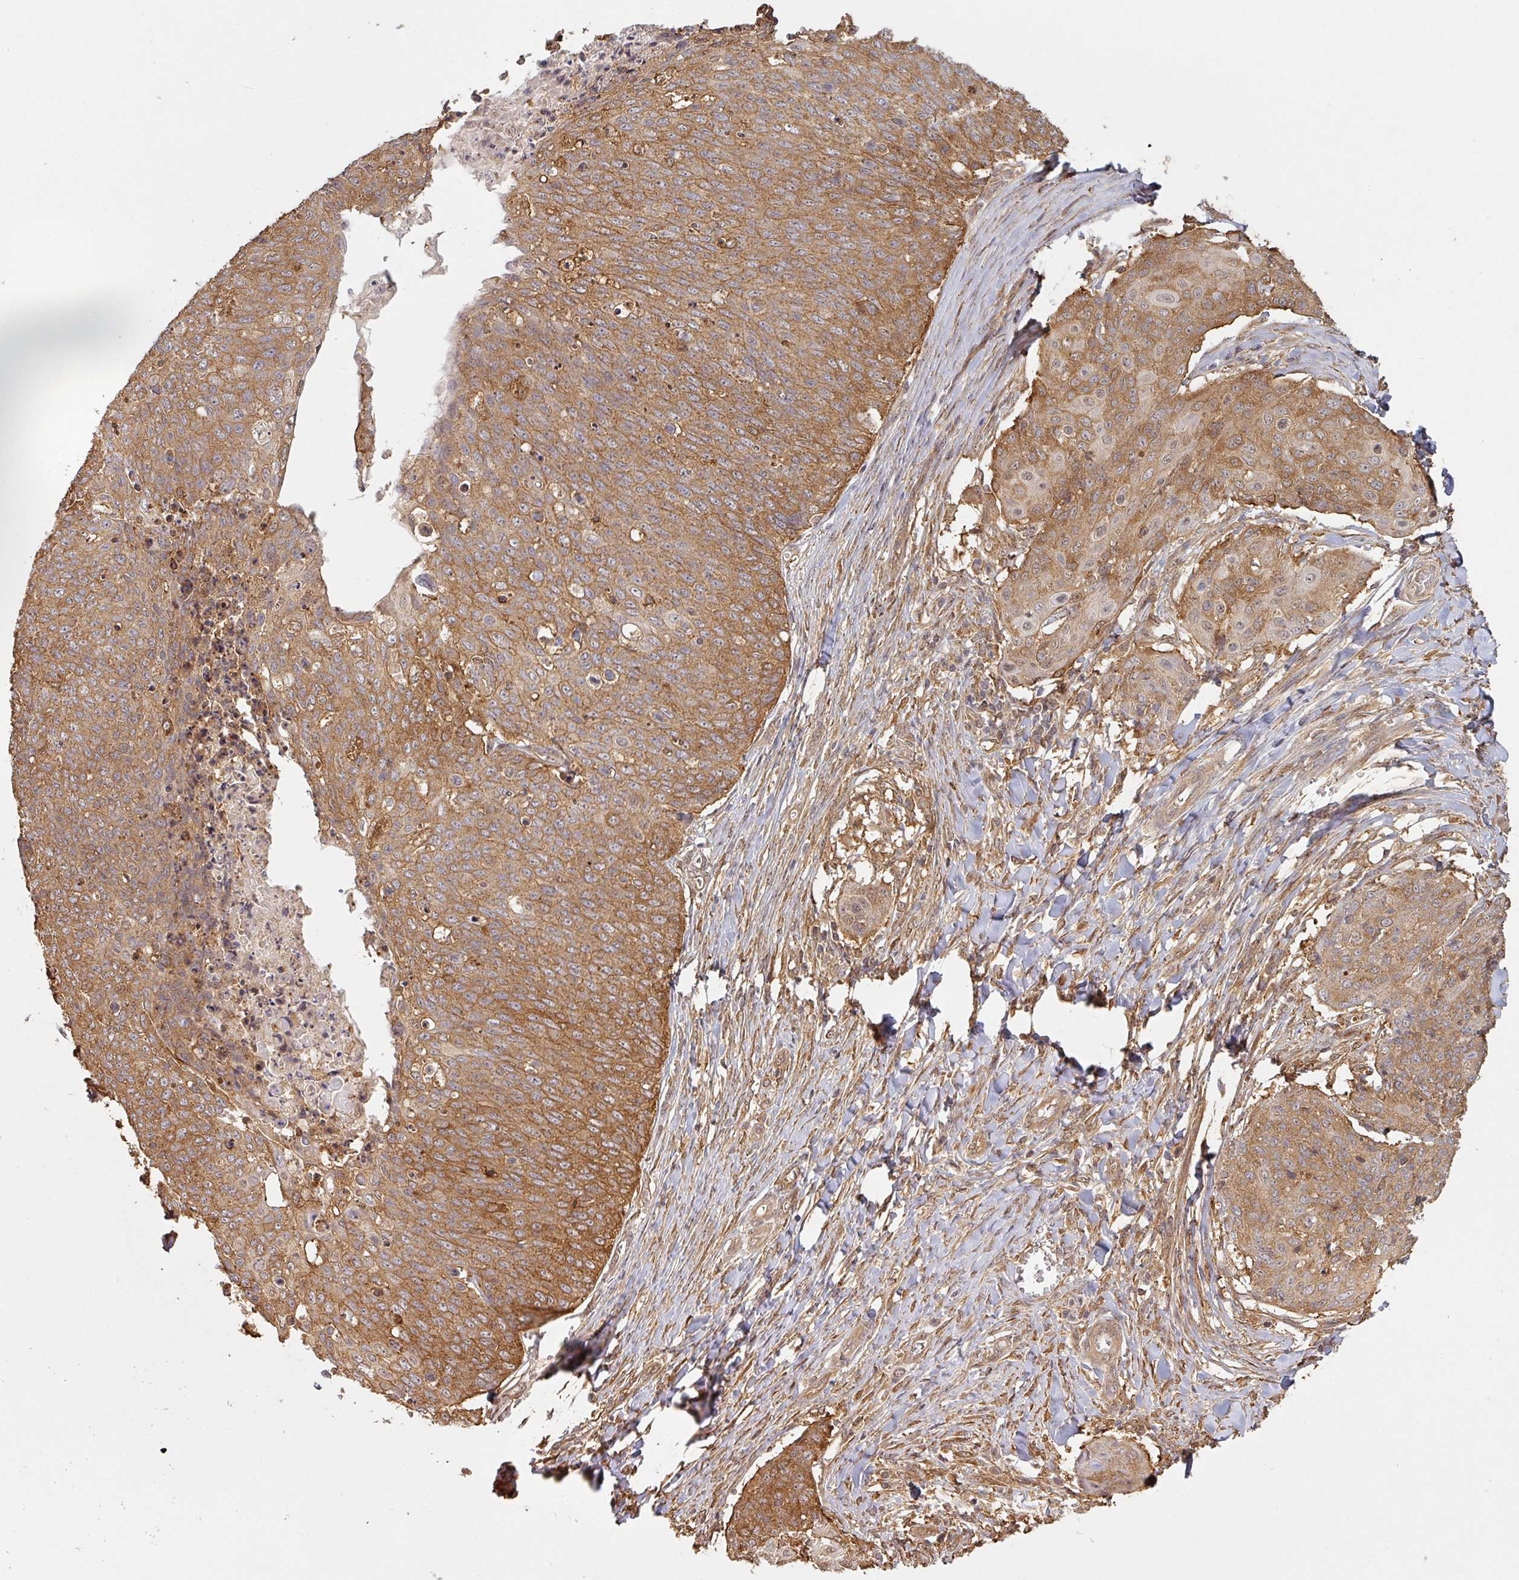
{"staining": {"intensity": "moderate", "quantity": ">75%", "location": "cytoplasmic/membranous"}, "tissue": "skin cancer", "cell_type": "Tumor cells", "image_type": "cancer", "snomed": [{"axis": "morphology", "description": "Squamous cell carcinoma, NOS"}, {"axis": "topography", "description": "Skin"}, {"axis": "topography", "description": "Vulva"}], "caption": "Skin cancer (squamous cell carcinoma) stained with IHC displays moderate cytoplasmic/membranous expression in approximately >75% of tumor cells.", "gene": "ZNF322", "patient": {"sex": "female", "age": 85}}